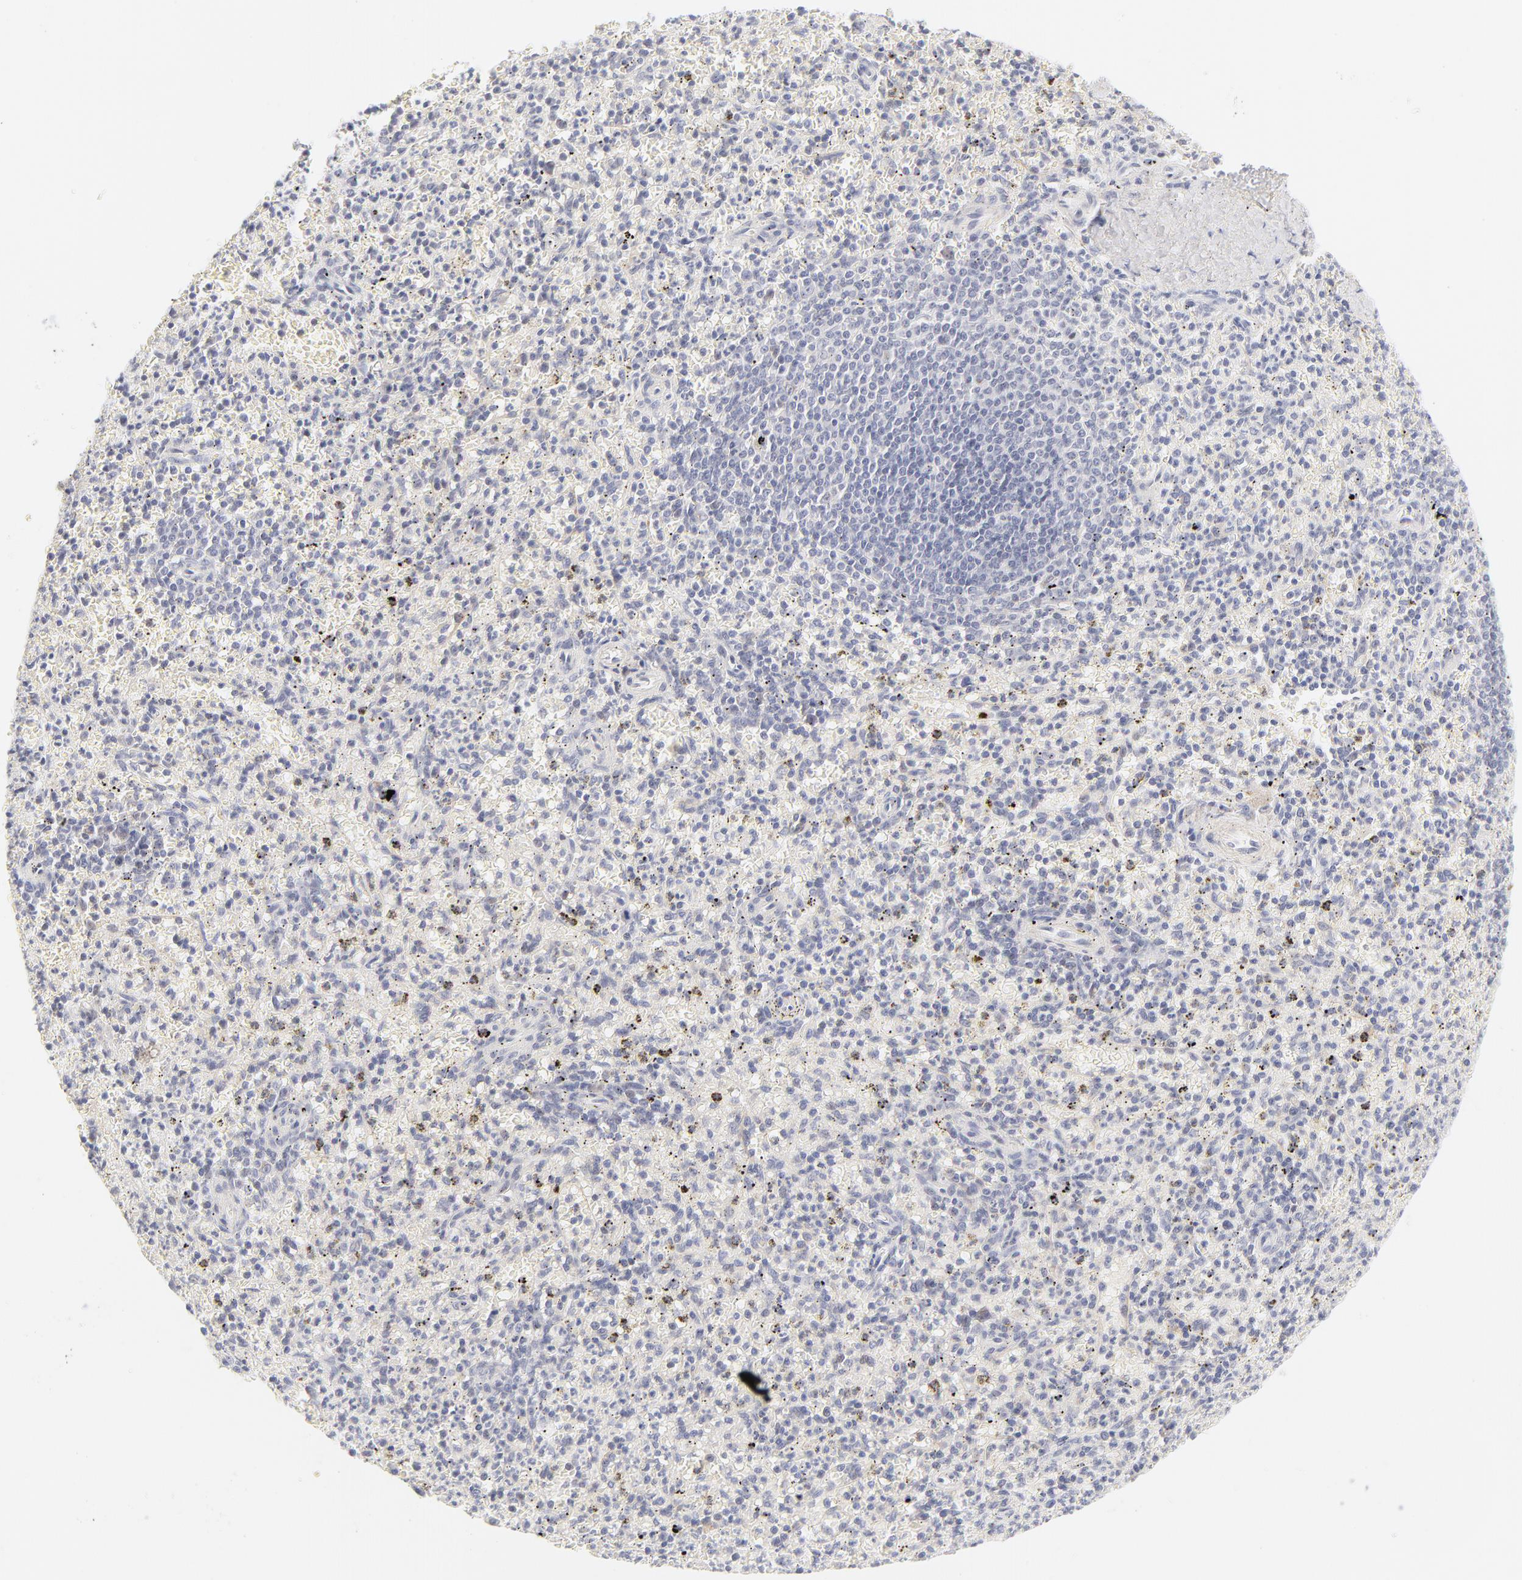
{"staining": {"intensity": "negative", "quantity": "none", "location": "none"}, "tissue": "spleen", "cell_type": "Cells in red pulp", "image_type": "normal", "snomed": [{"axis": "morphology", "description": "Normal tissue, NOS"}, {"axis": "topography", "description": "Spleen"}], "caption": "Image shows no significant protein staining in cells in red pulp of normal spleen. (Stains: DAB (3,3'-diaminobenzidine) immunohistochemistry (IHC) with hematoxylin counter stain, Microscopy: brightfield microscopy at high magnification).", "gene": "NPNT", "patient": {"sex": "male", "age": 72}}